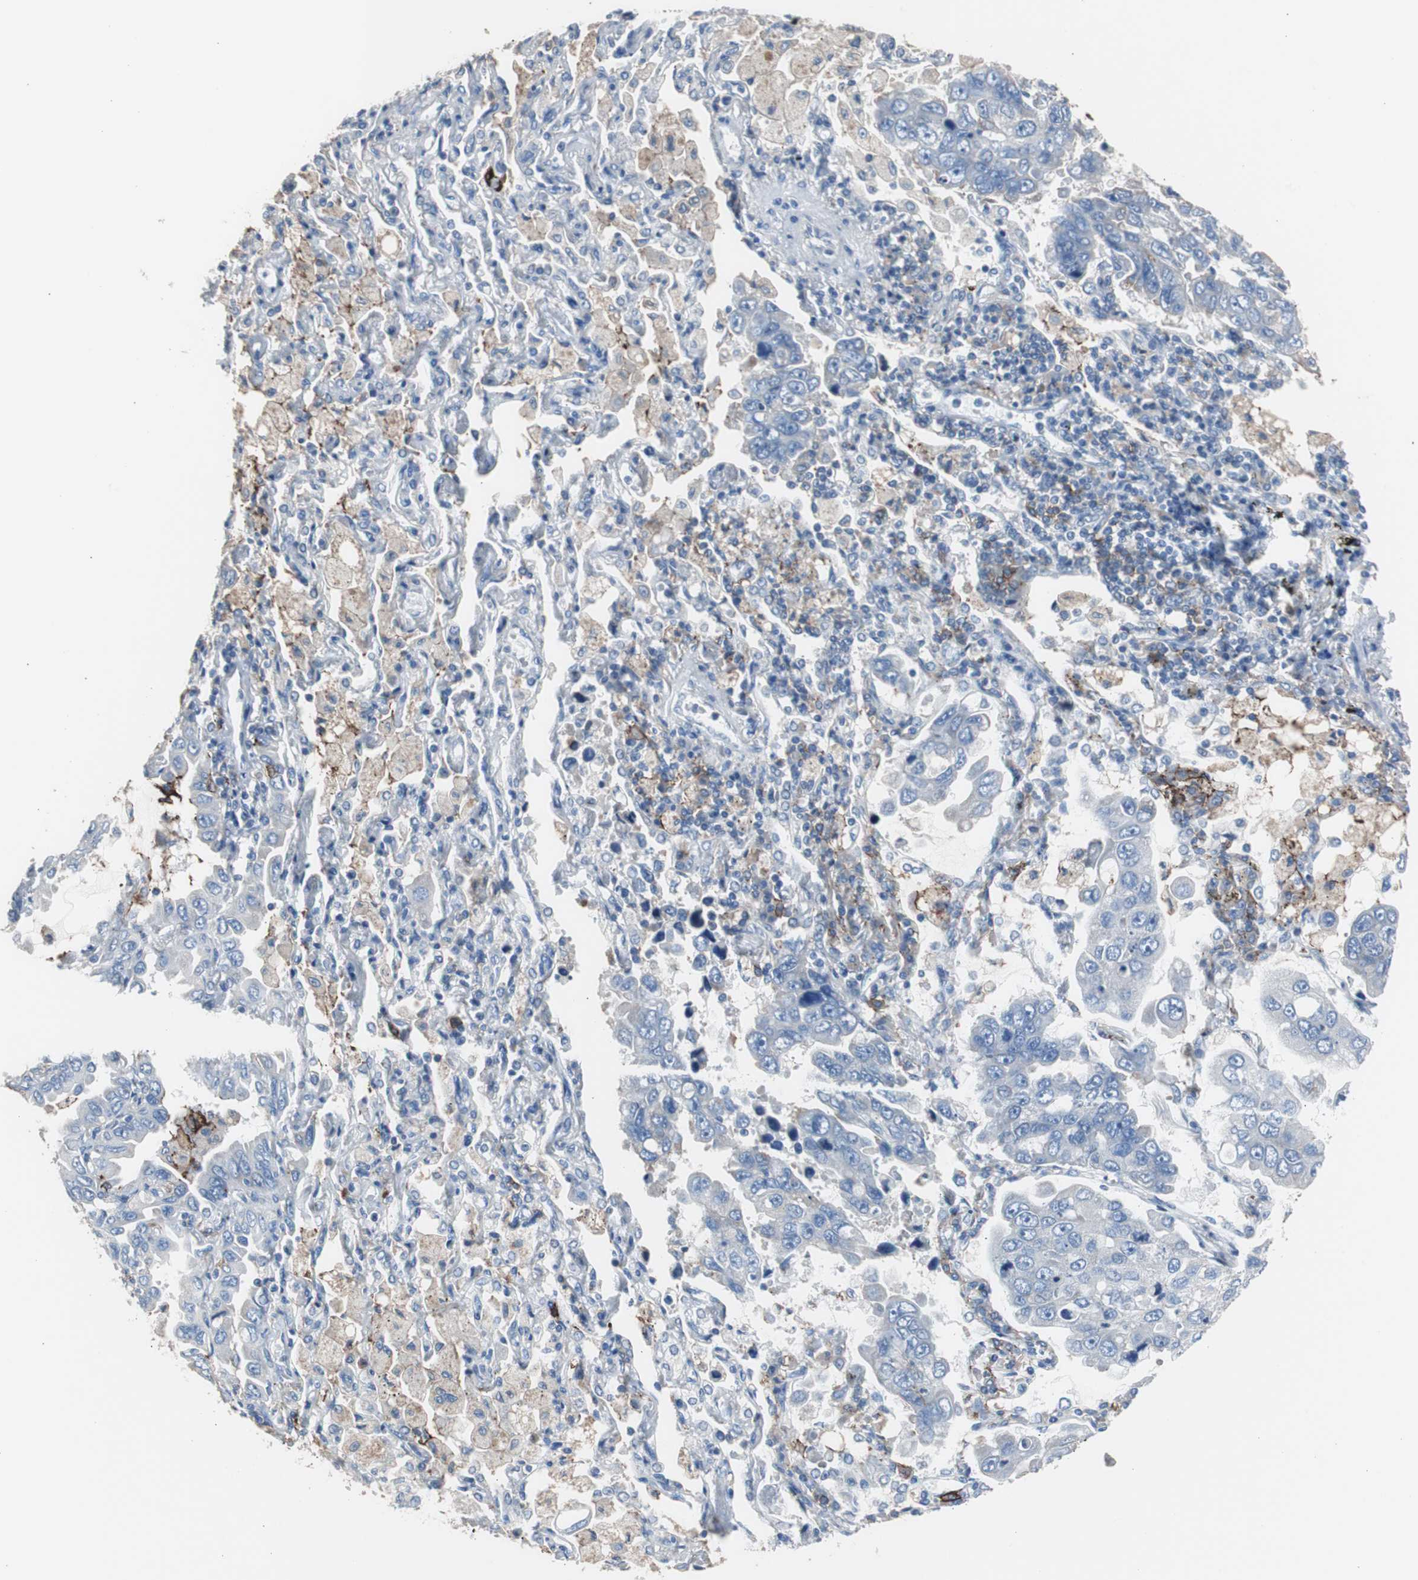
{"staining": {"intensity": "negative", "quantity": "none", "location": "none"}, "tissue": "lung cancer", "cell_type": "Tumor cells", "image_type": "cancer", "snomed": [{"axis": "morphology", "description": "Adenocarcinoma, NOS"}, {"axis": "topography", "description": "Lung"}], "caption": "Tumor cells are negative for protein expression in human adenocarcinoma (lung).", "gene": "FCGR2B", "patient": {"sex": "male", "age": 64}}